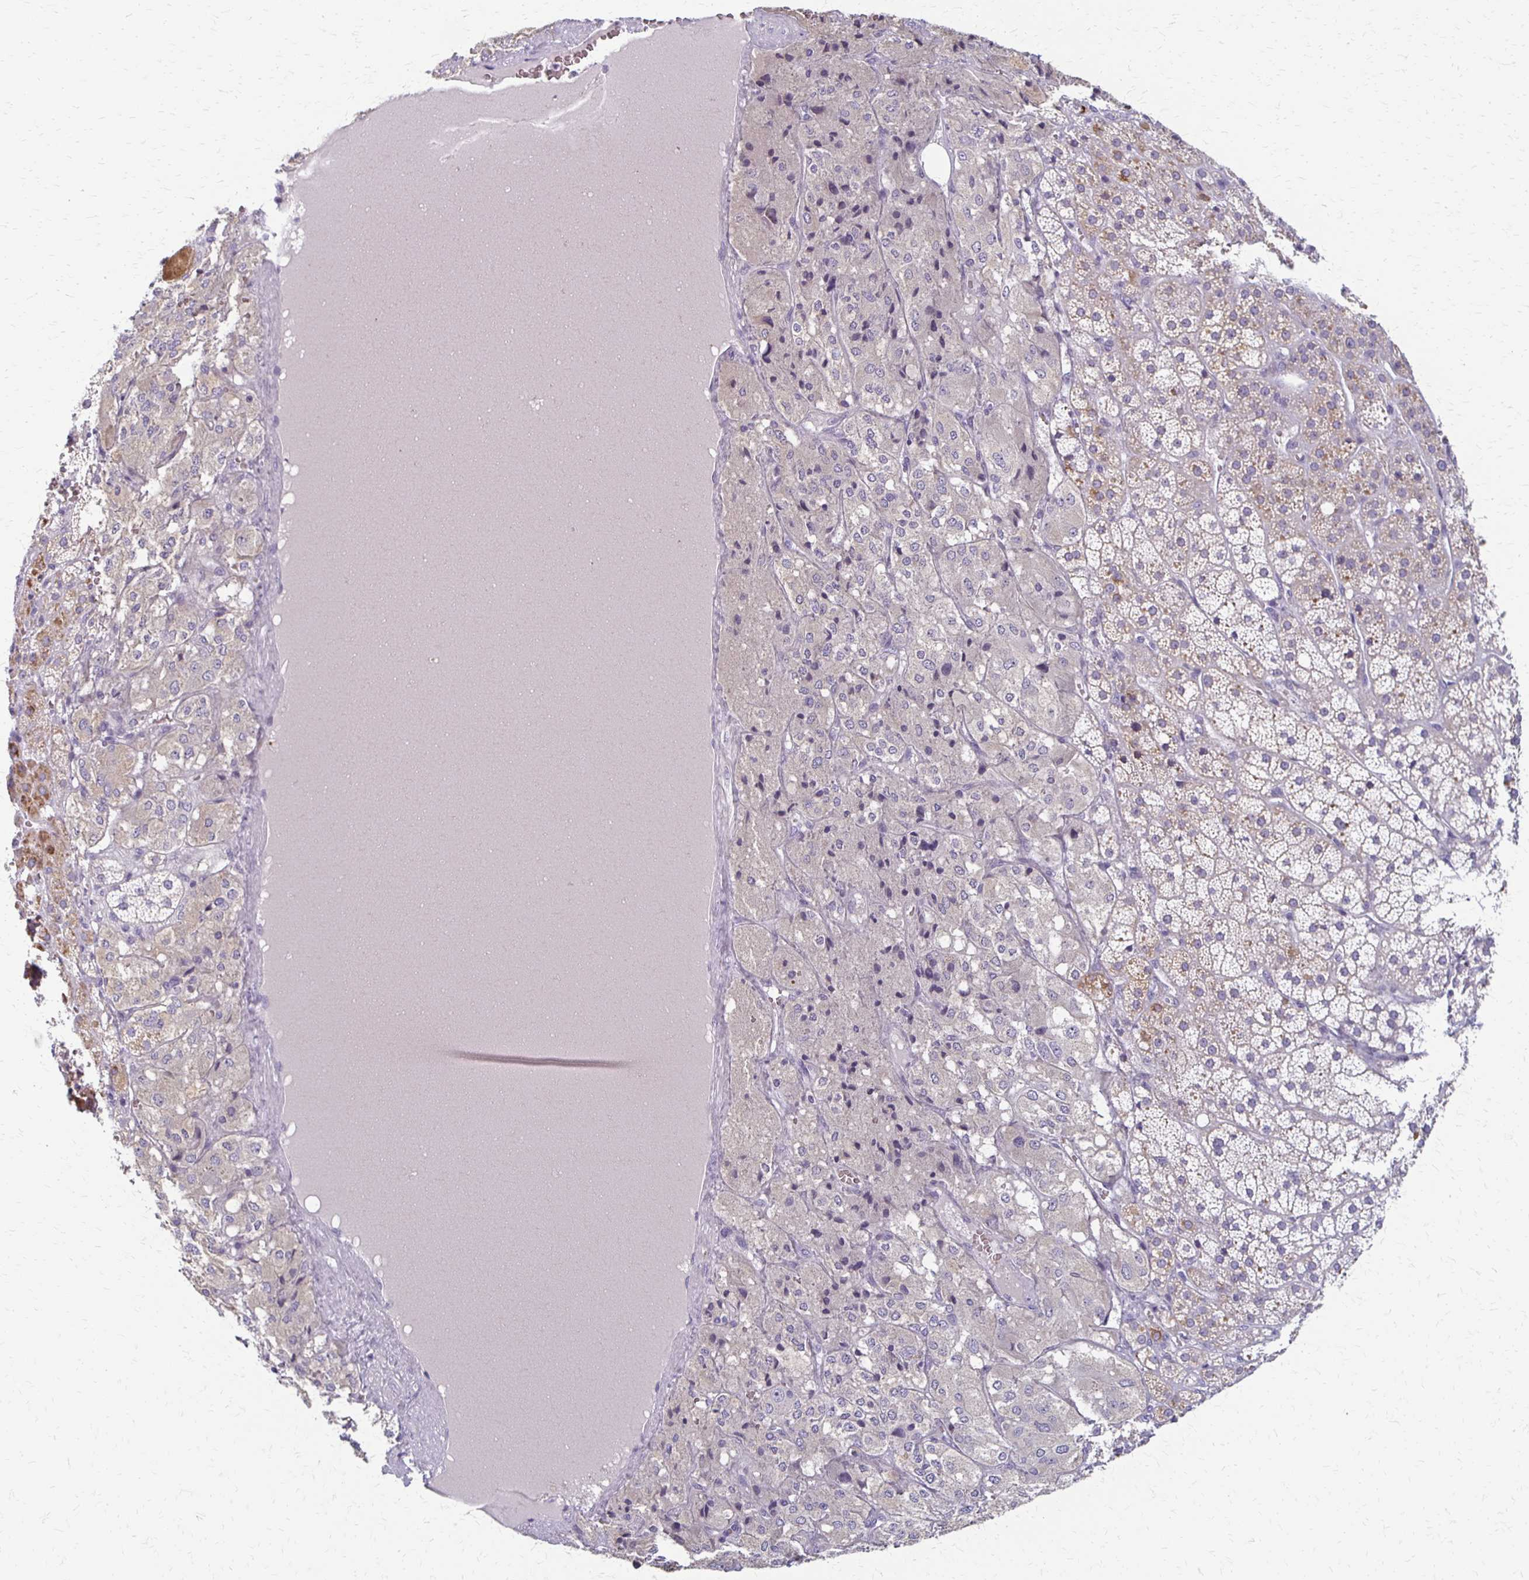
{"staining": {"intensity": "moderate", "quantity": "<25%", "location": "cytoplasmic/membranous"}, "tissue": "adrenal gland", "cell_type": "Glandular cells", "image_type": "normal", "snomed": [{"axis": "morphology", "description": "Normal tissue, NOS"}, {"axis": "topography", "description": "Adrenal gland"}], "caption": "Approximately <25% of glandular cells in normal human adrenal gland reveal moderate cytoplasmic/membranous protein positivity as visualized by brown immunohistochemical staining.", "gene": "RHOC", "patient": {"sex": "male", "age": 53}}